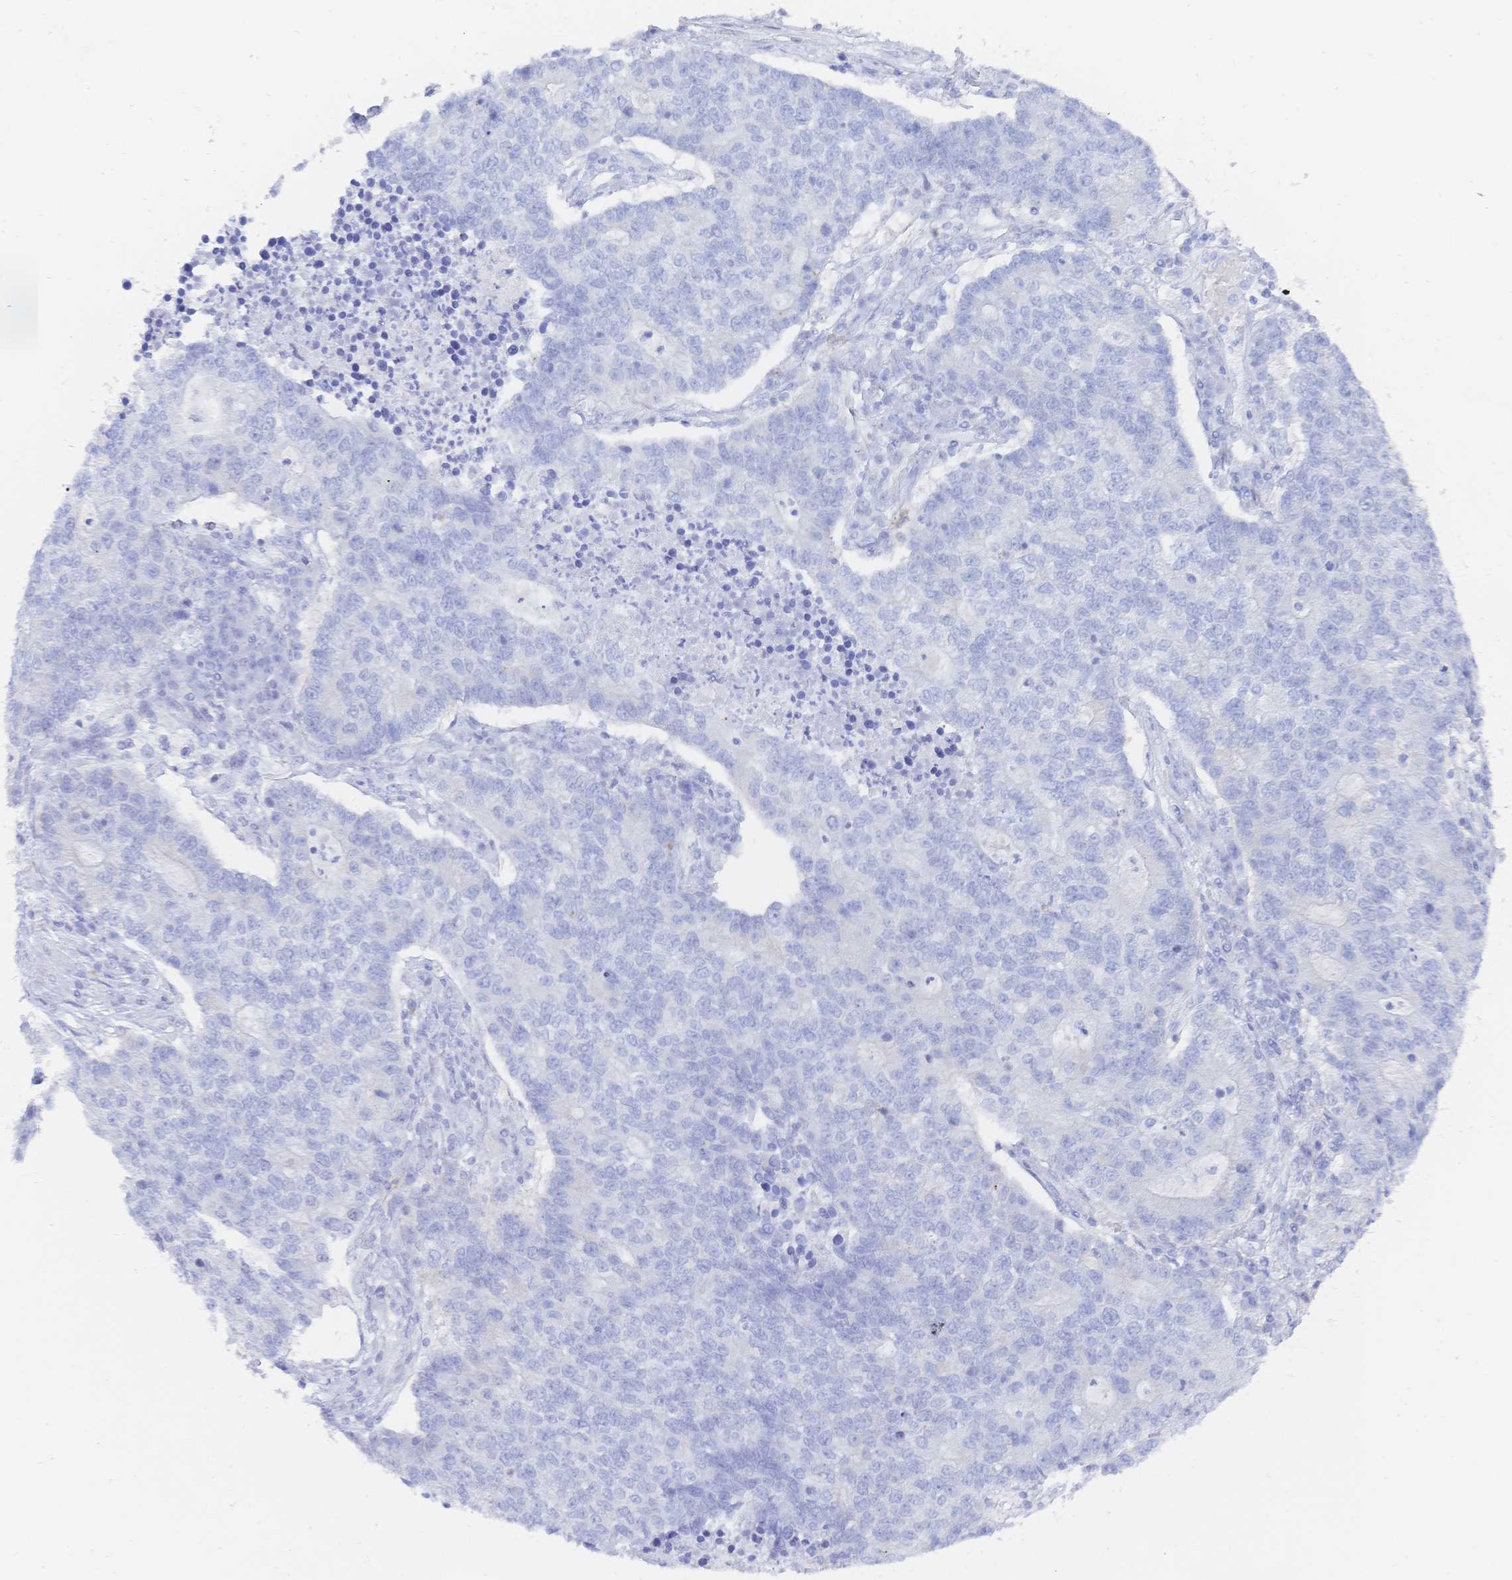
{"staining": {"intensity": "negative", "quantity": "none", "location": "none"}, "tissue": "lung cancer", "cell_type": "Tumor cells", "image_type": "cancer", "snomed": [{"axis": "morphology", "description": "Adenocarcinoma, NOS"}, {"axis": "topography", "description": "Lung"}], "caption": "The histopathology image displays no significant expression in tumor cells of lung cancer. The staining was performed using DAB (3,3'-diaminobenzidine) to visualize the protein expression in brown, while the nuclei were stained in blue with hematoxylin (Magnification: 20x).", "gene": "RRM1", "patient": {"sex": "male", "age": 57}}